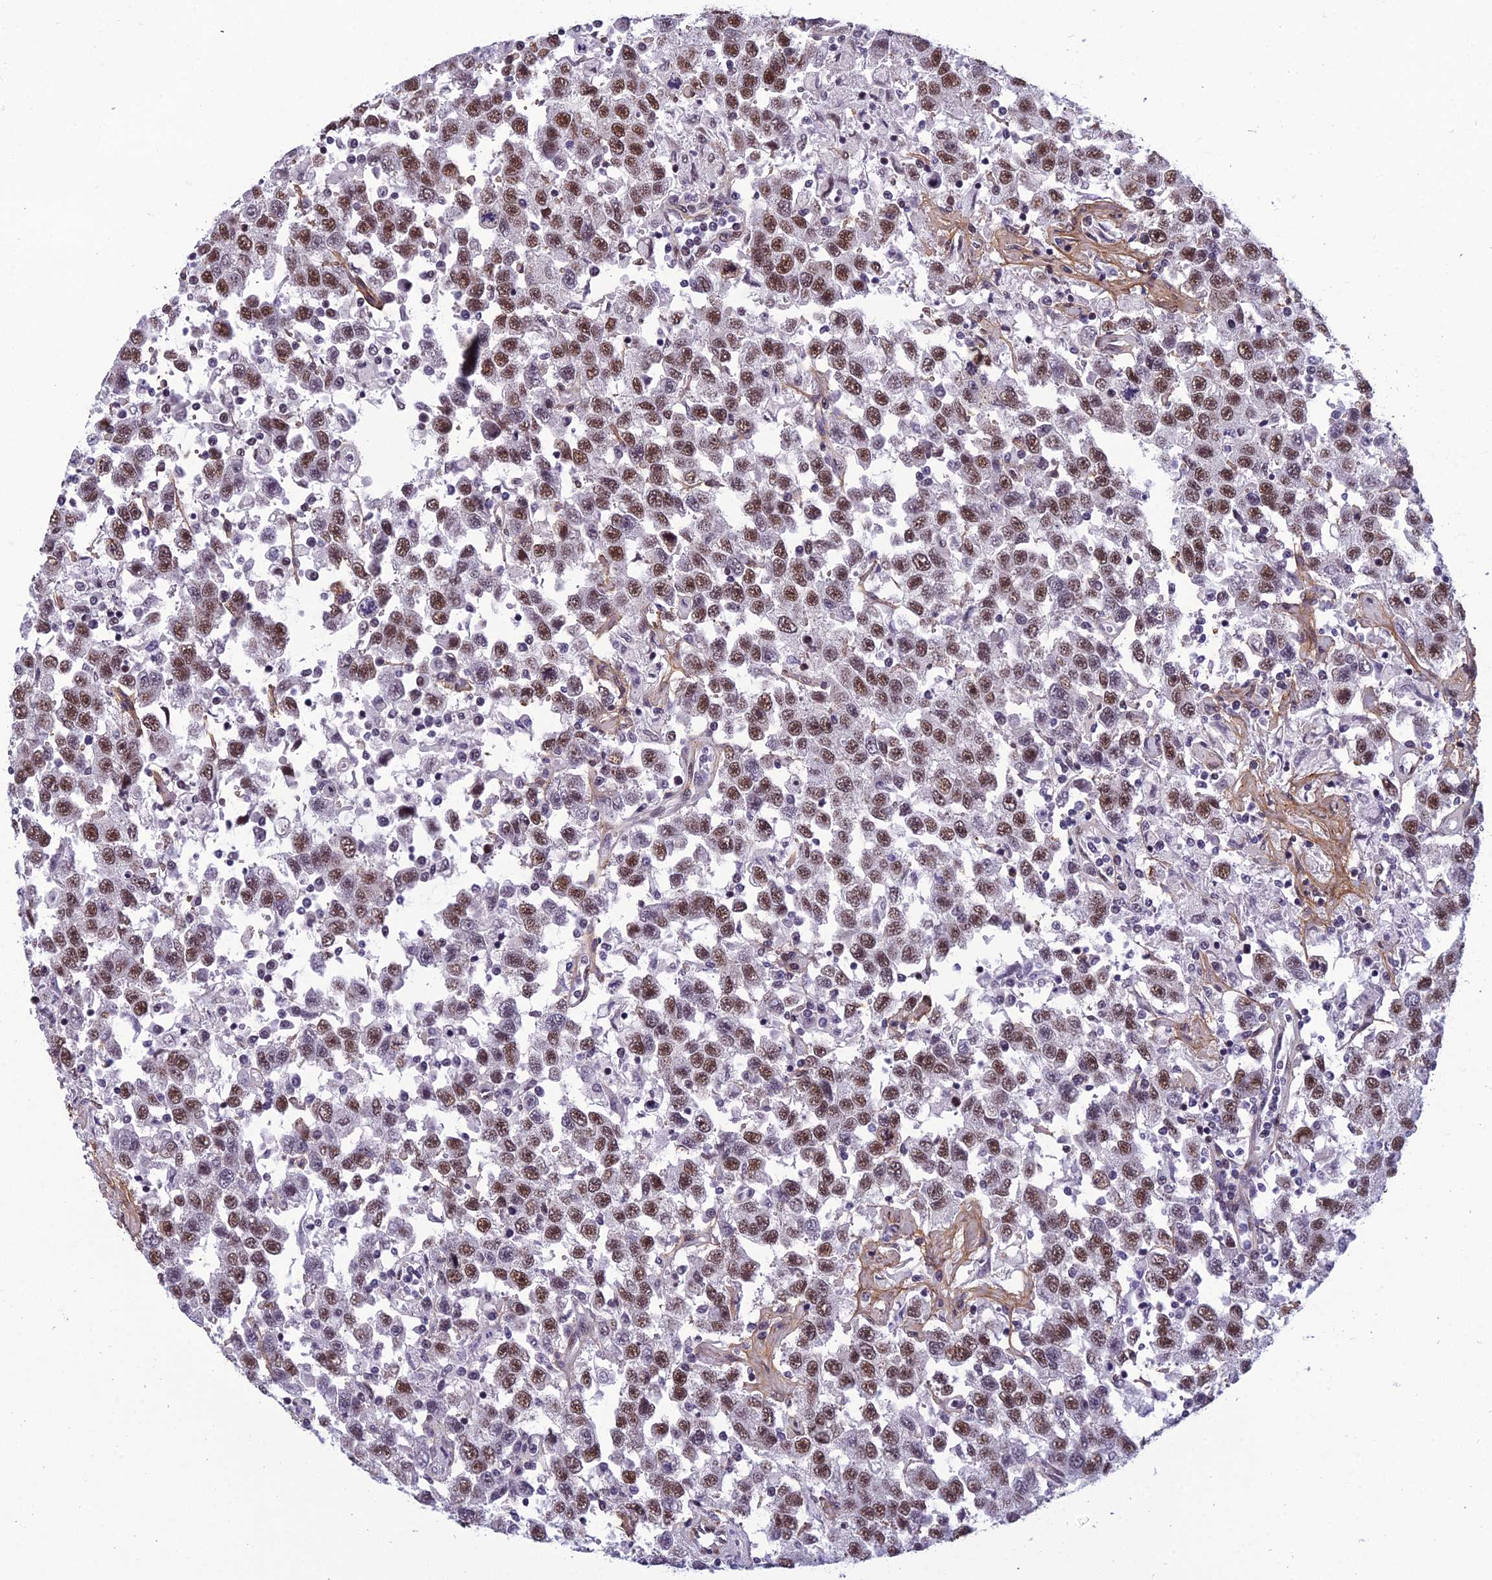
{"staining": {"intensity": "moderate", "quantity": ">75%", "location": "nuclear"}, "tissue": "testis cancer", "cell_type": "Tumor cells", "image_type": "cancer", "snomed": [{"axis": "morphology", "description": "Seminoma, NOS"}, {"axis": "topography", "description": "Testis"}], "caption": "The immunohistochemical stain shows moderate nuclear expression in tumor cells of testis cancer tissue.", "gene": "RSRC1", "patient": {"sex": "male", "age": 41}}